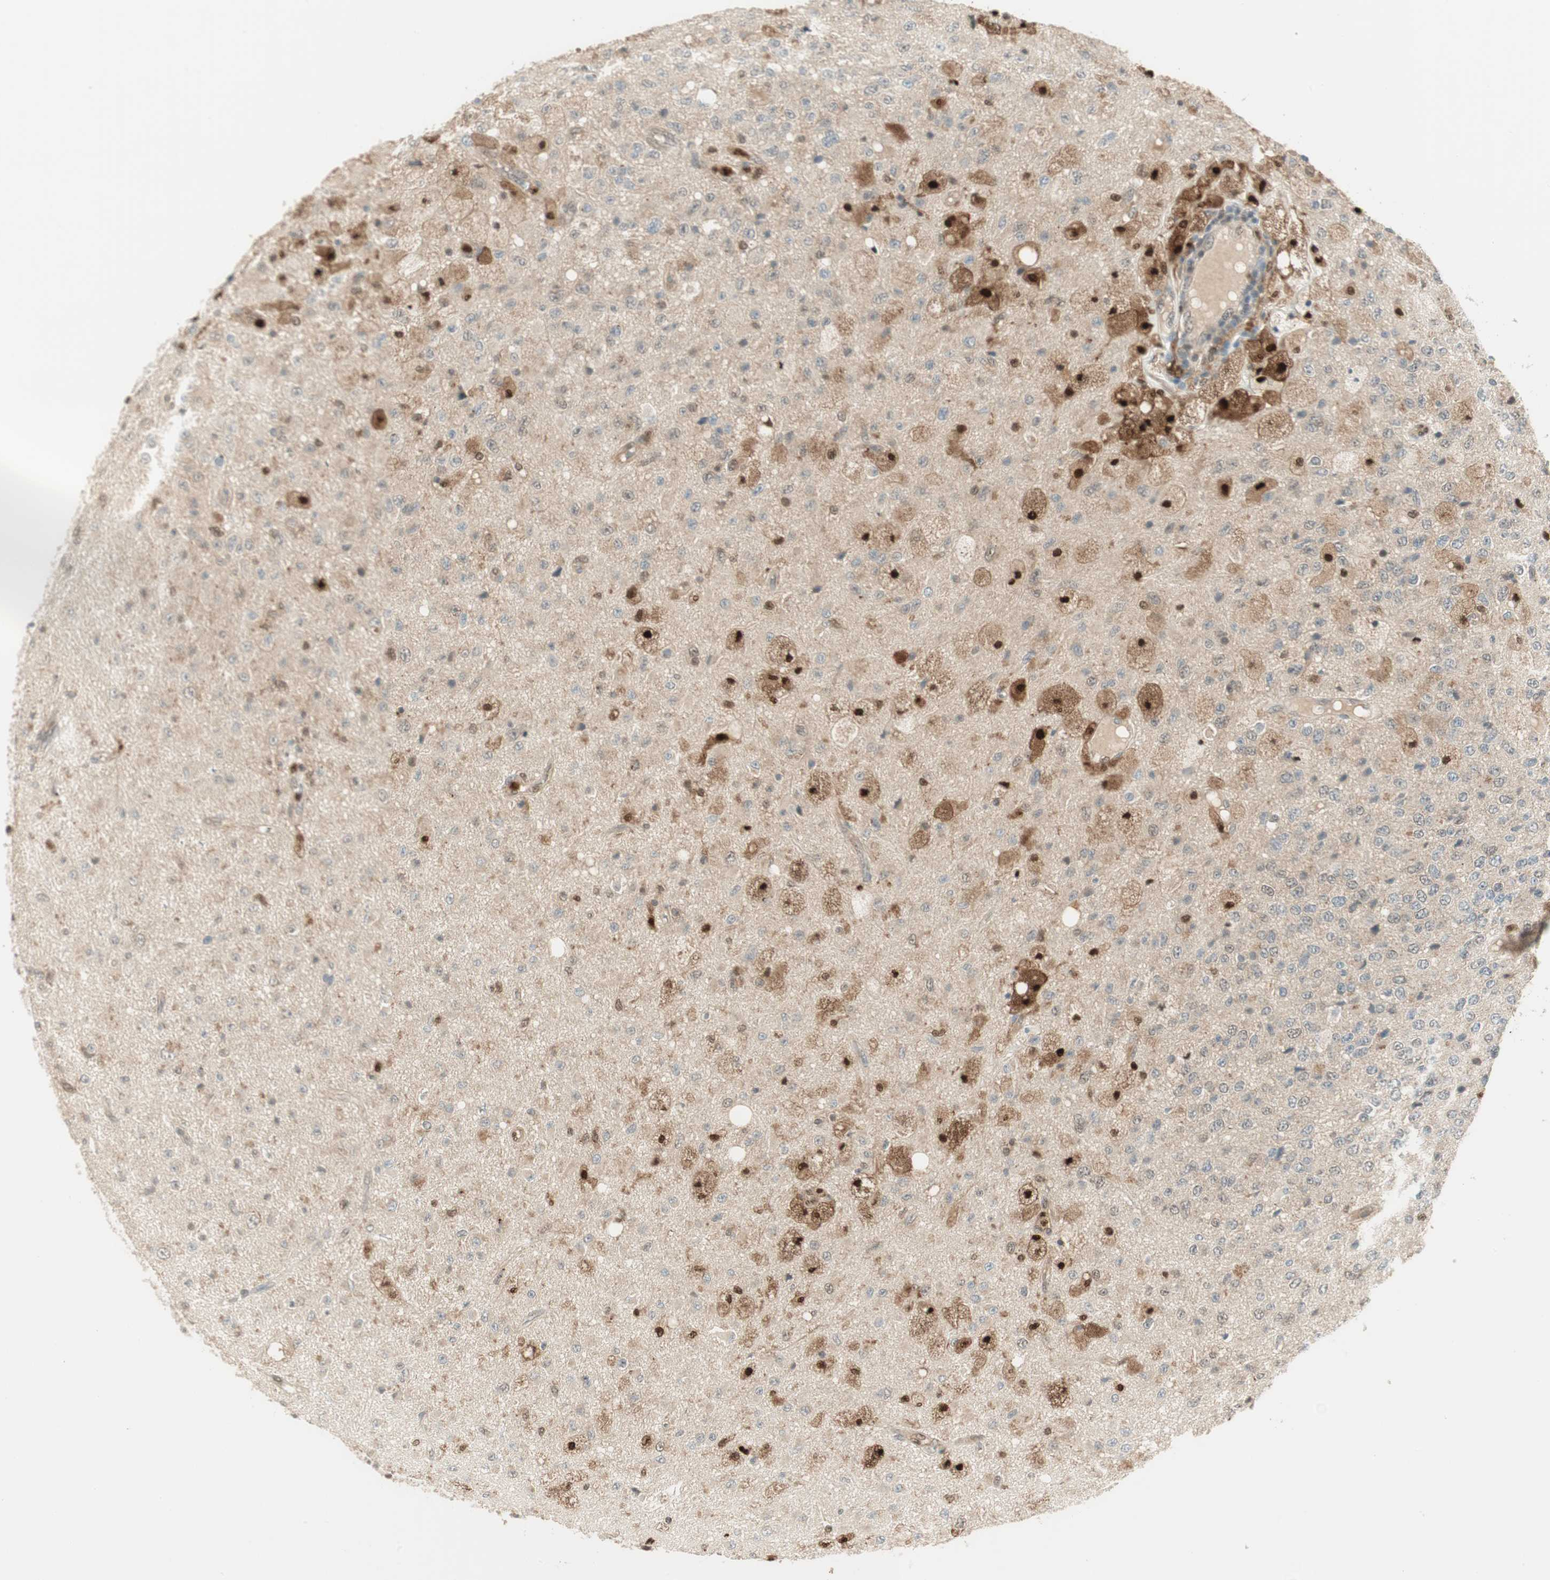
{"staining": {"intensity": "negative", "quantity": "none", "location": "none"}, "tissue": "glioma", "cell_type": "Tumor cells", "image_type": "cancer", "snomed": [{"axis": "morphology", "description": "Glioma, malignant, High grade"}, {"axis": "topography", "description": "pancreas cauda"}], "caption": "High-grade glioma (malignant) stained for a protein using IHC shows no expression tumor cells.", "gene": "LTA4H", "patient": {"sex": "male", "age": 60}}